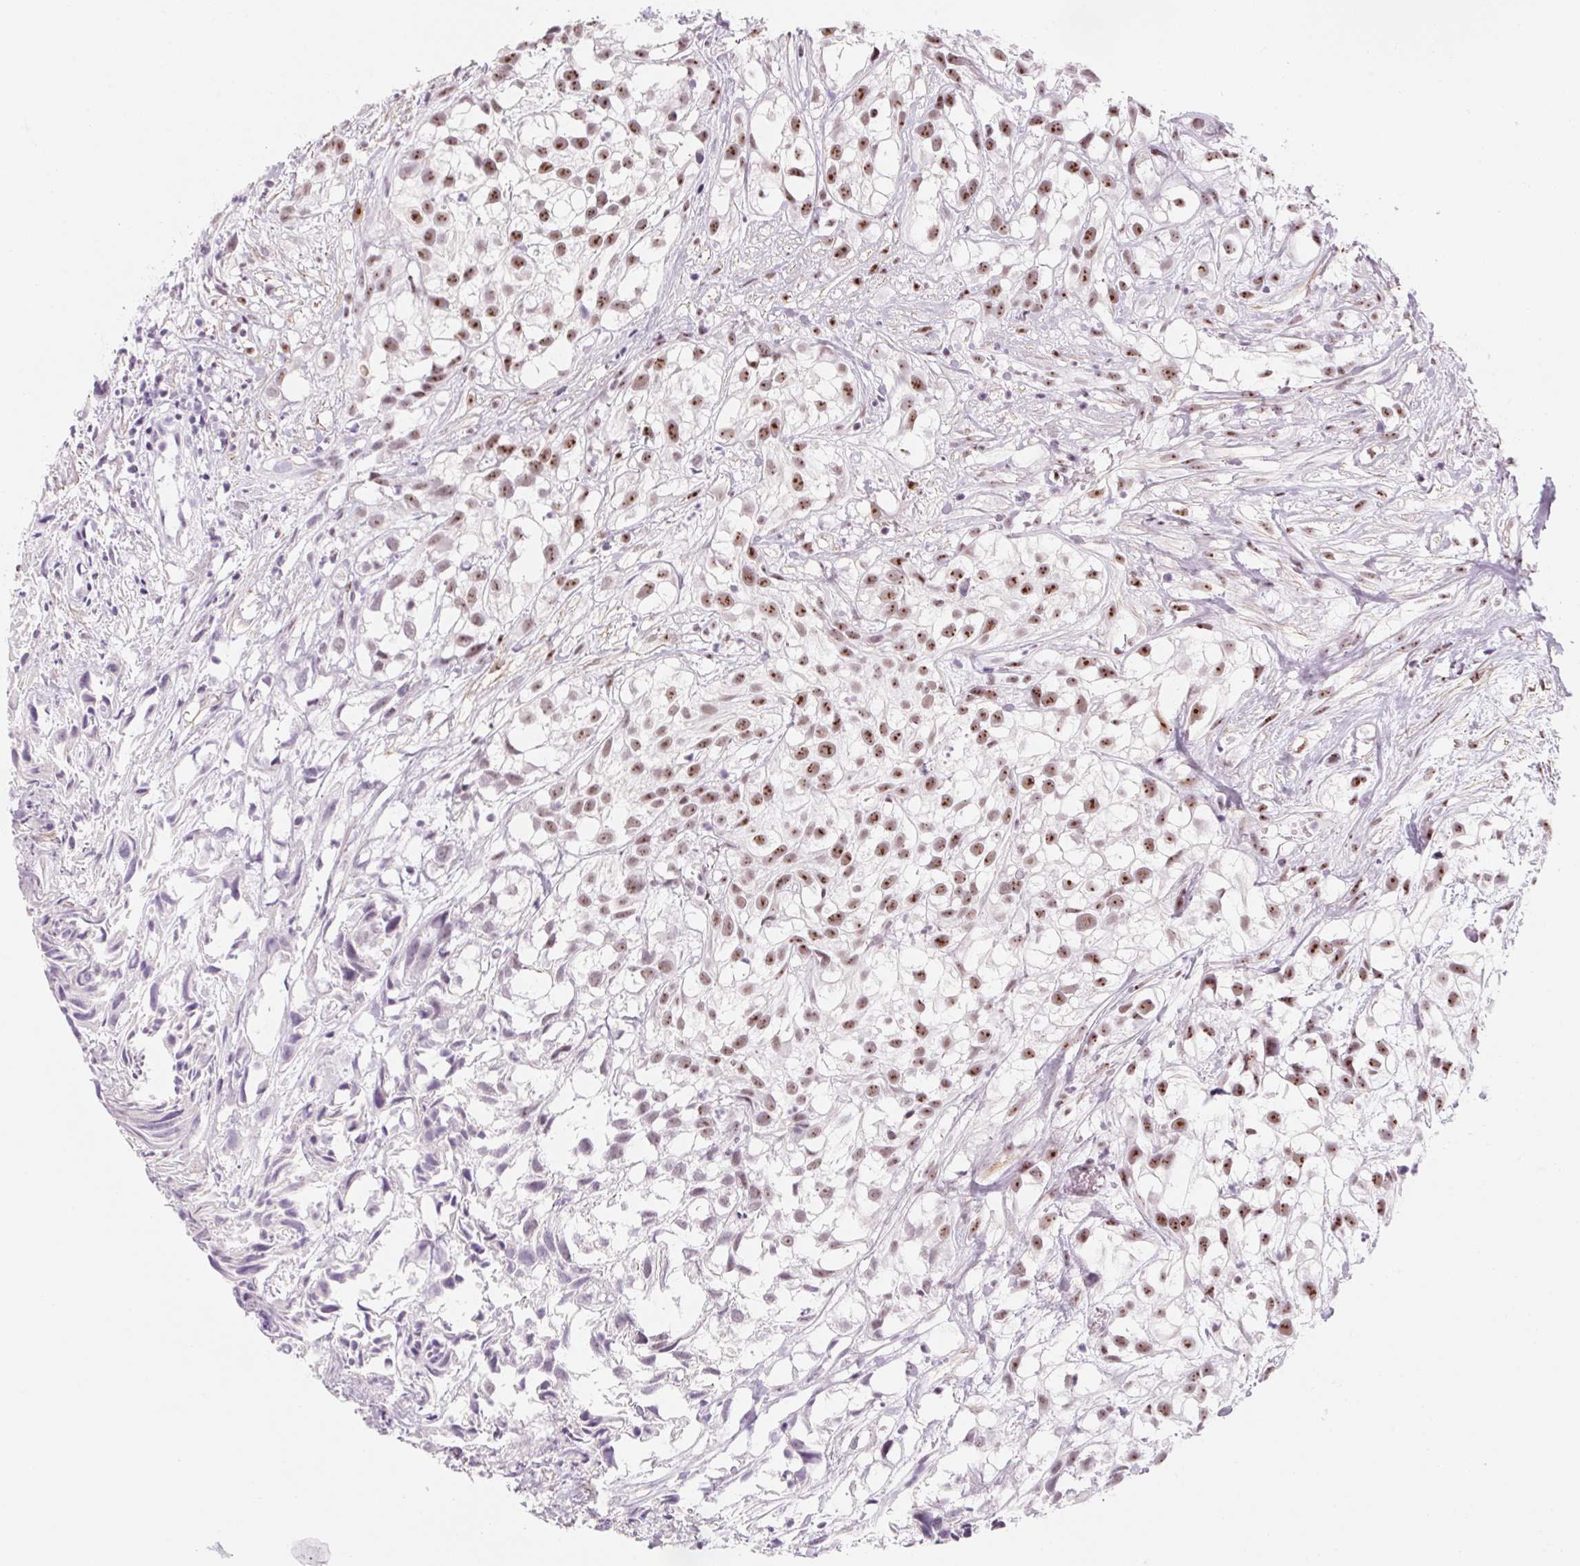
{"staining": {"intensity": "moderate", "quantity": ">75%", "location": "nuclear"}, "tissue": "urothelial cancer", "cell_type": "Tumor cells", "image_type": "cancer", "snomed": [{"axis": "morphology", "description": "Urothelial carcinoma, High grade"}, {"axis": "topography", "description": "Urinary bladder"}], "caption": "High-grade urothelial carcinoma was stained to show a protein in brown. There is medium levels of moderate nuclear positivity in about >75% of tumor cells. The protein is shown in brown color, while the nuclei are stained blue.", "gene": "ZIC4", "patient": {"sex": "male", "age": 56}}